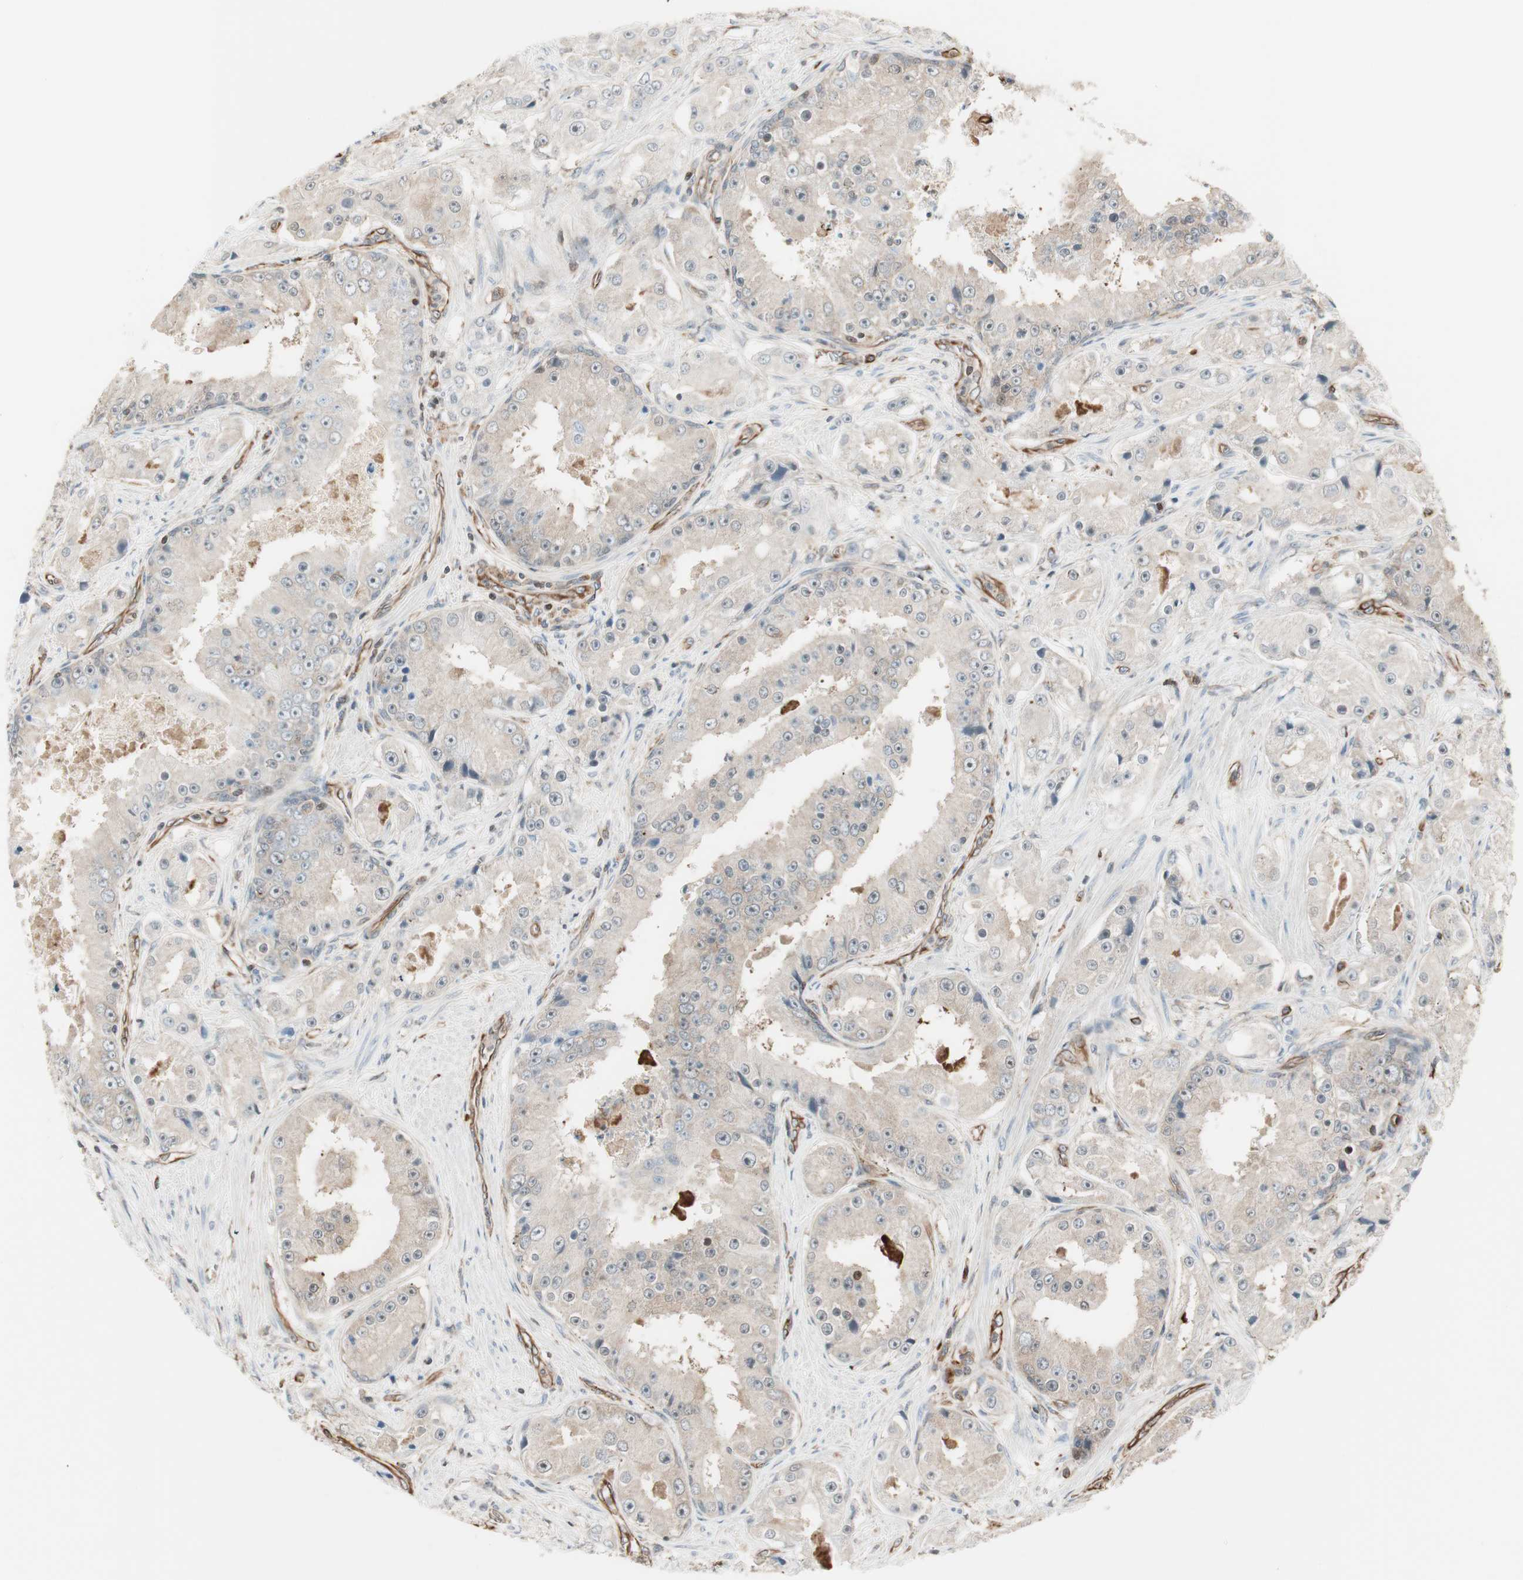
{"staining": {"intensity": "weak", "quantity": ">75%", "location": "cytoplasmic/membranous"}, "tissue": "prostate cancer", "cell_type": "Tumor cells", "image_type": "cancer", "snomed": [{"axis": "morphology", "description": "Adenocarcinoma, High grade"}, {"axis": "topography", "description": "Prostate"}], "caption": "DAB immunohistochemical staining of prostate cancer (adenocarcinoma (high-grade)) shows weak cytoplasmic/membranous protein staining in approximately >75% of tumor cells. (IHC, brightfield microscopy, high magnification).", "gene": "MAD2L2", "patient": {"sex": "male", "age": 73}}